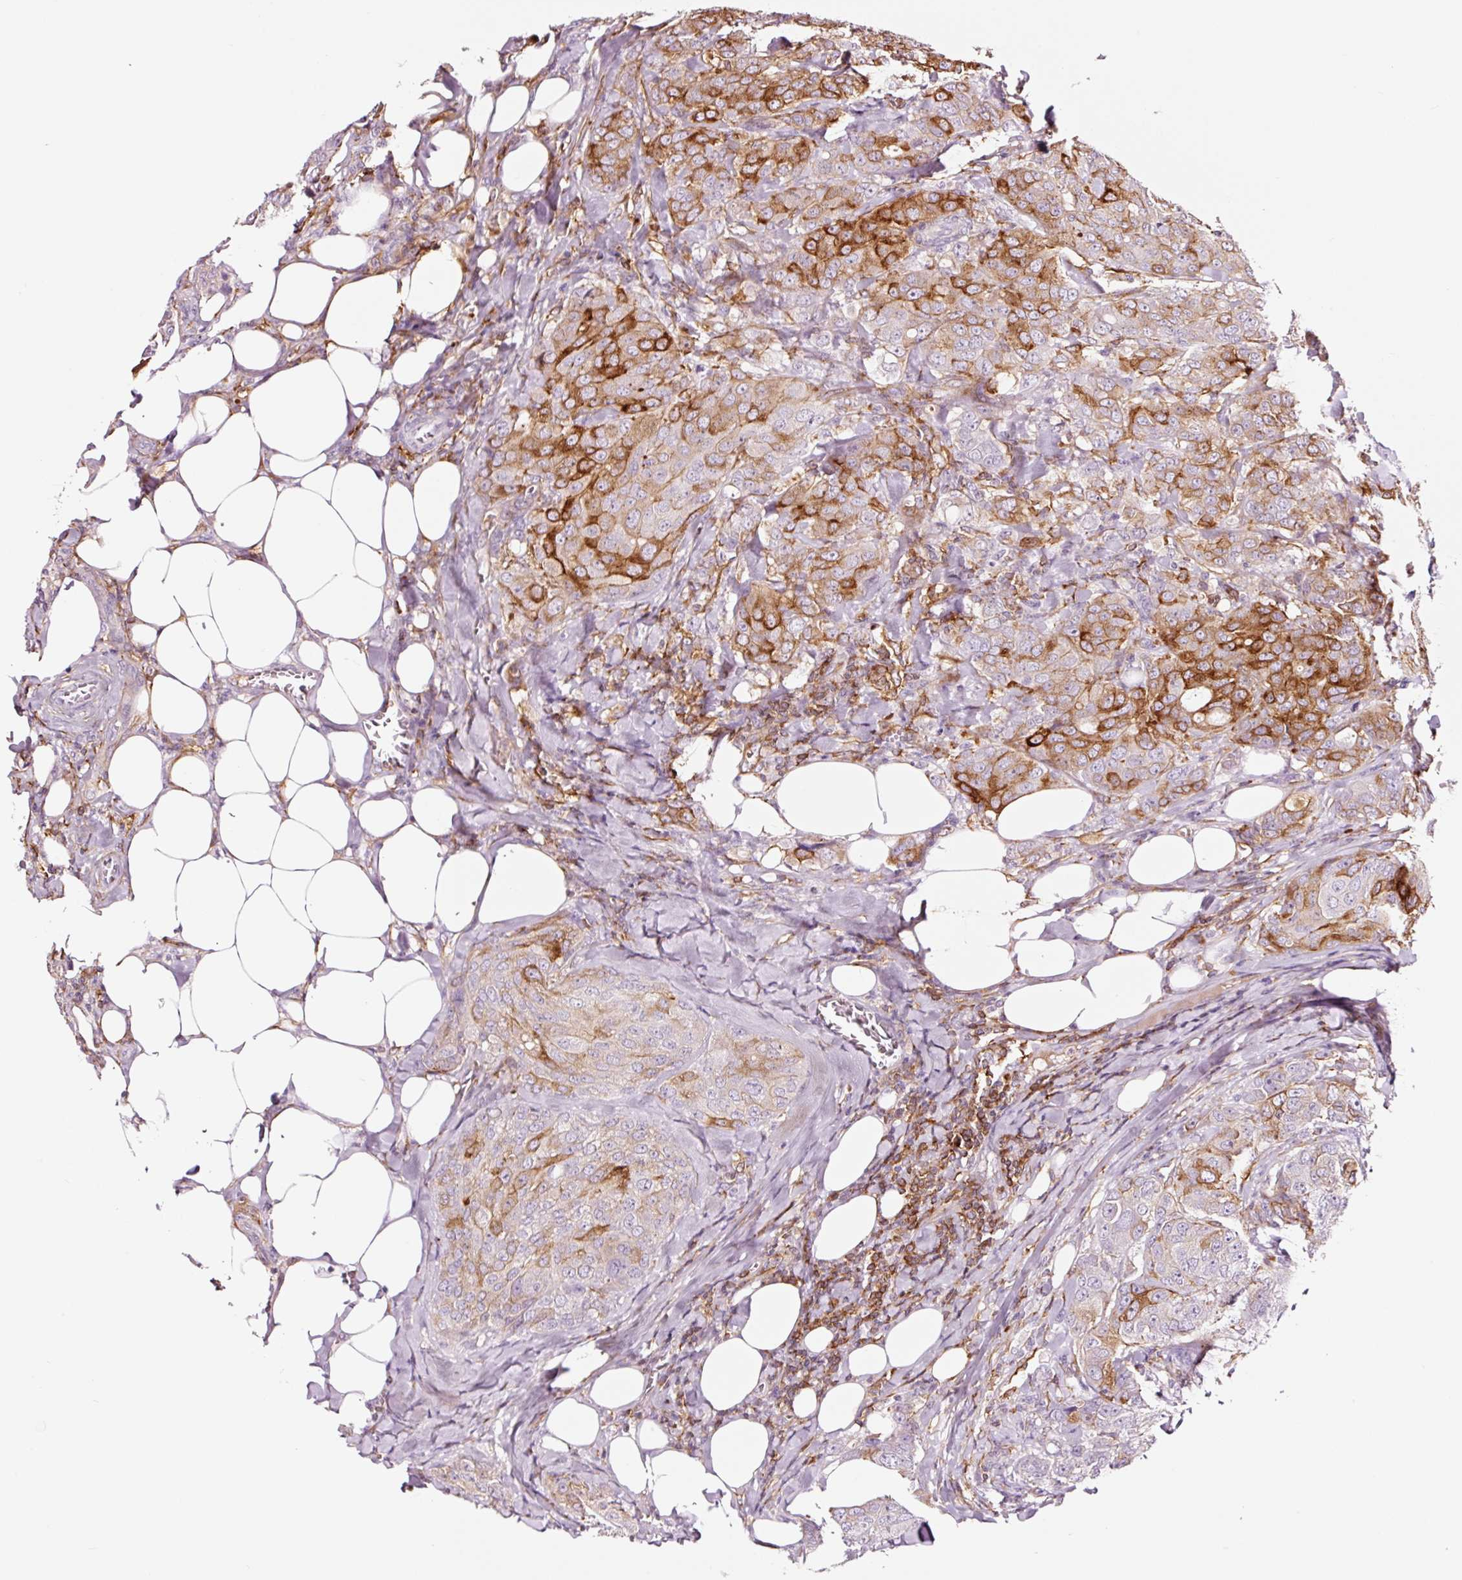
{"staining": {"intensity": "strong", "quantity": "25%-75%", "location": "cytoplasmic/membranous"}, "tissue": "breast cancer", "cell_type": "Tumor cells", "image_type": "cancer", "snomed": [{"axis": "morphology", "description": "Duct carcinoma"}, {"axis": "topography", "description": "Breast"}], "caption": "There is high levels of strong cytoplasmic/membranous expression in tumor cells of intraductal carcinoma (breast), as demonstrated by immunohistochemical staining (brown color).", "gene": "ADD3", "patient": {"sex": "female", "age": 43}}